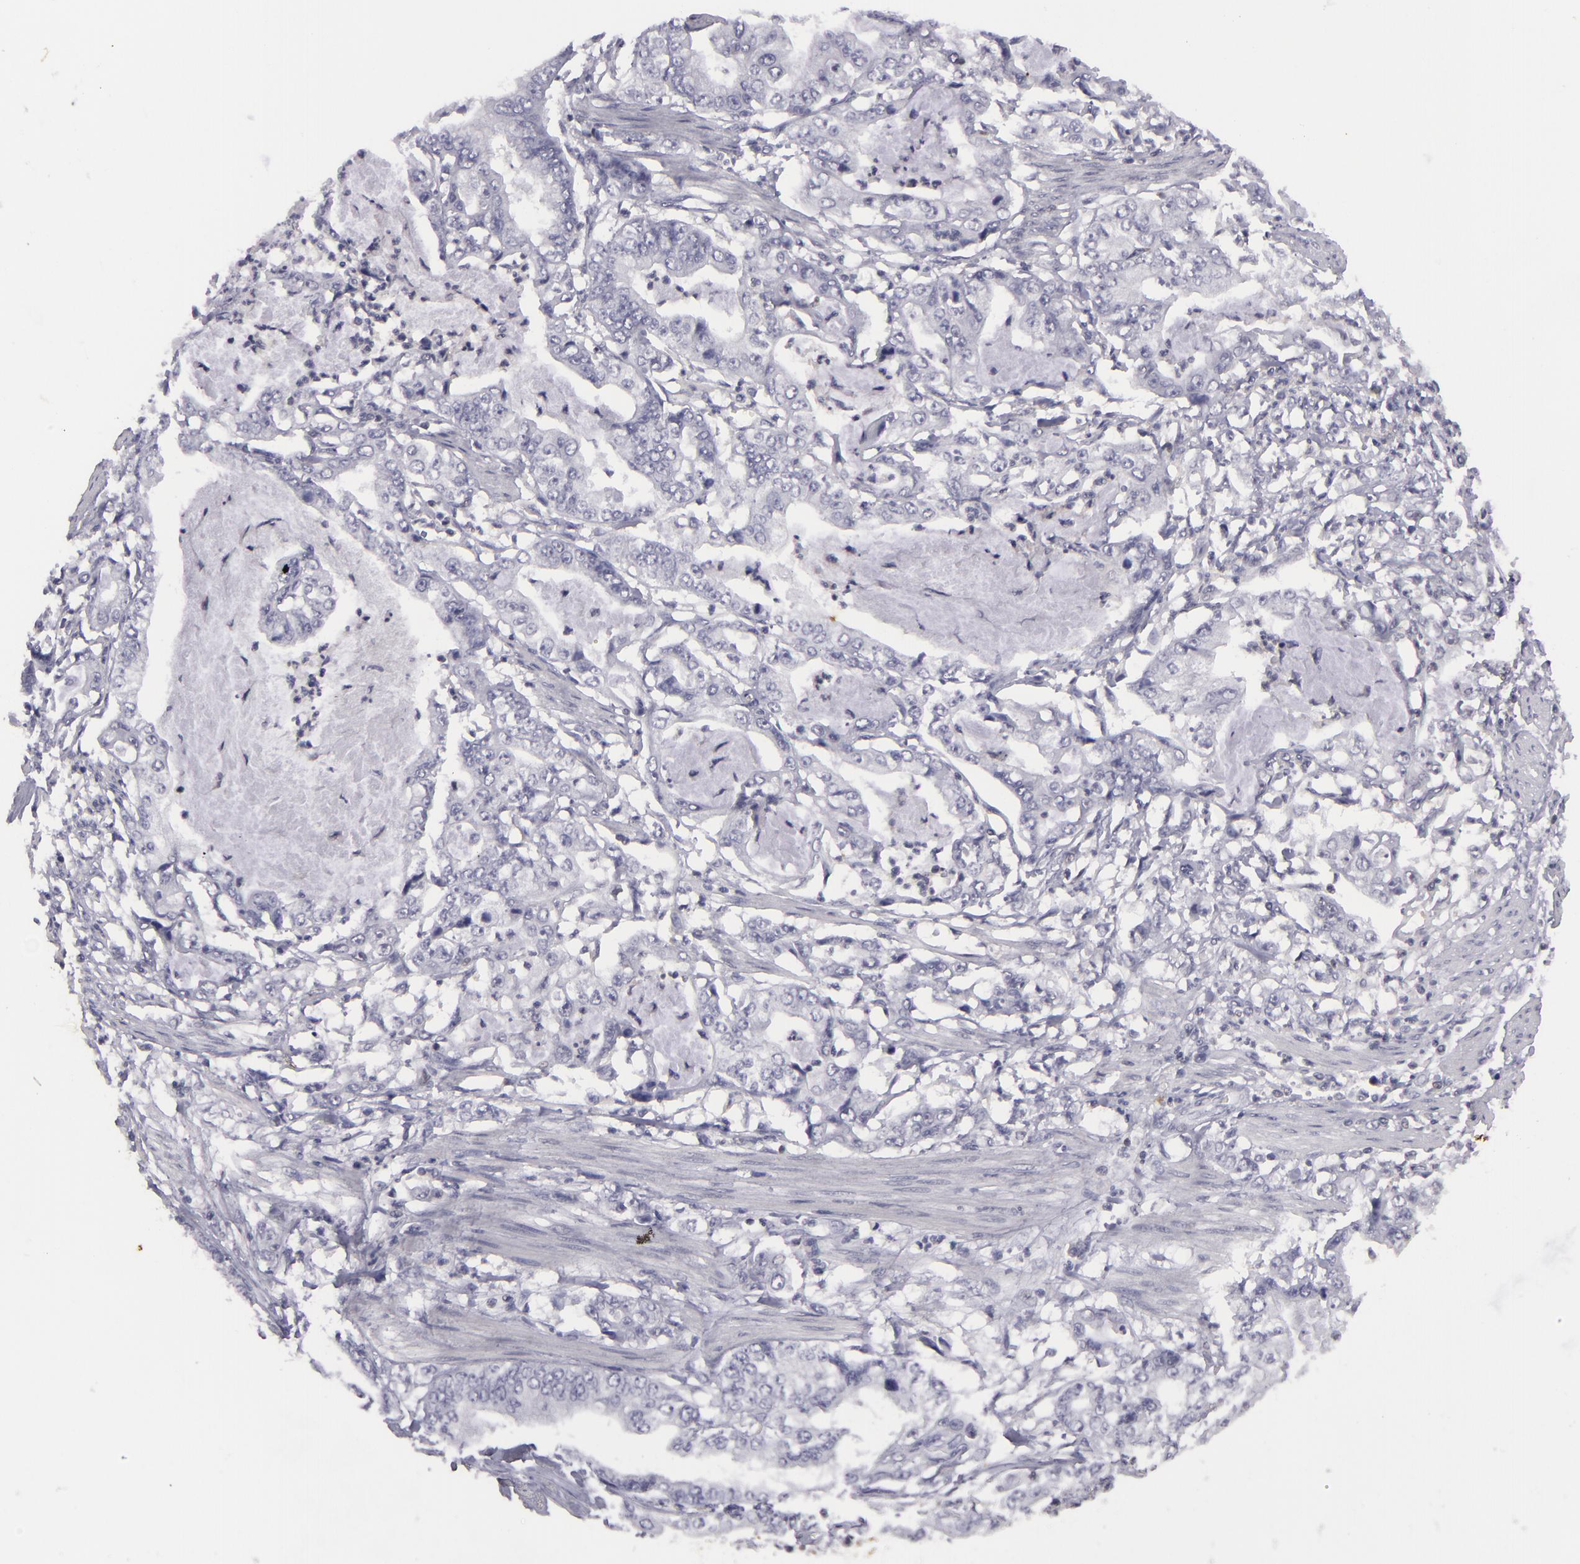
{"staining": {"intensity": "negative", "quantity": "none", "location": "none"}, "tissue": "stomach cancer", "cell_type": "Tumor cells", "image_type": "cancer", "snomed": [{"axis": "morphology", "description": "Adenocarcinoma, NOS"}, {"axis": "topography", "description": "Pancreas"}, {"axis": "topography", "description": "Stomach, upper"}], "caption": "This is an IHC image of human stomach adenocarcinoma. There is no expression in tumor cells.", "gene": "KCNAB2", "patient": {"sex": "male", "age": 77}}